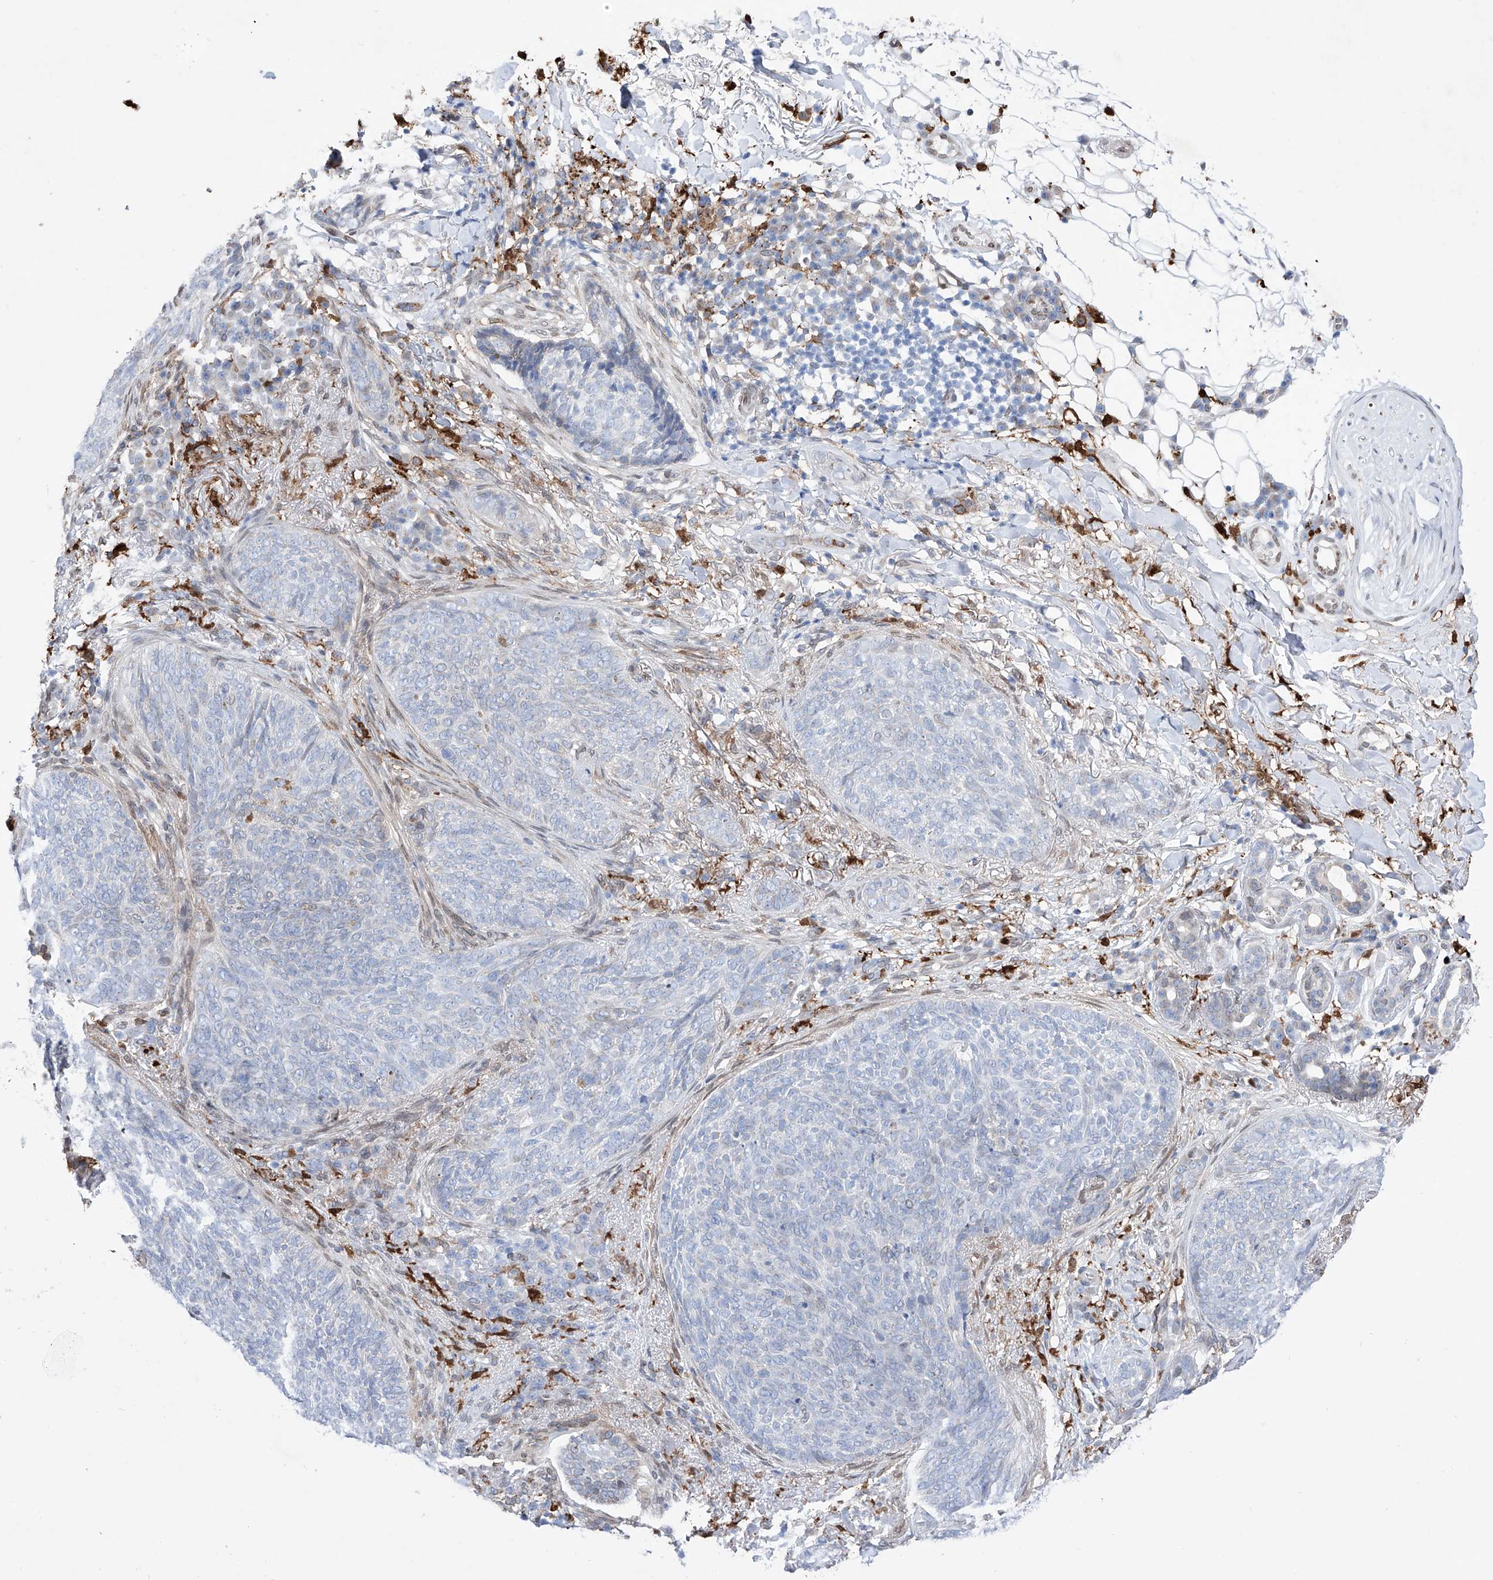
{"staining": {"intensity": "negative", "quantity": "none", "location": "none"}, "tissue": "skin cancer", "cell_type": "Tumor cells", "image_type": "cancer", "snomed": [{"axis": "morphology", "description": "Basal cell carcinoma"}, {"axis": "topography", "description": "Skin"}], "caption": "This micrograph is of skin cancer stained with immunohistochemistry (IHC) to label a protein in brown with the nuclei are counter-stained blue. There is no expression in tumor cells.", "gene": "LCLAT1", "patient": {"sex": "male", "age": 85}}